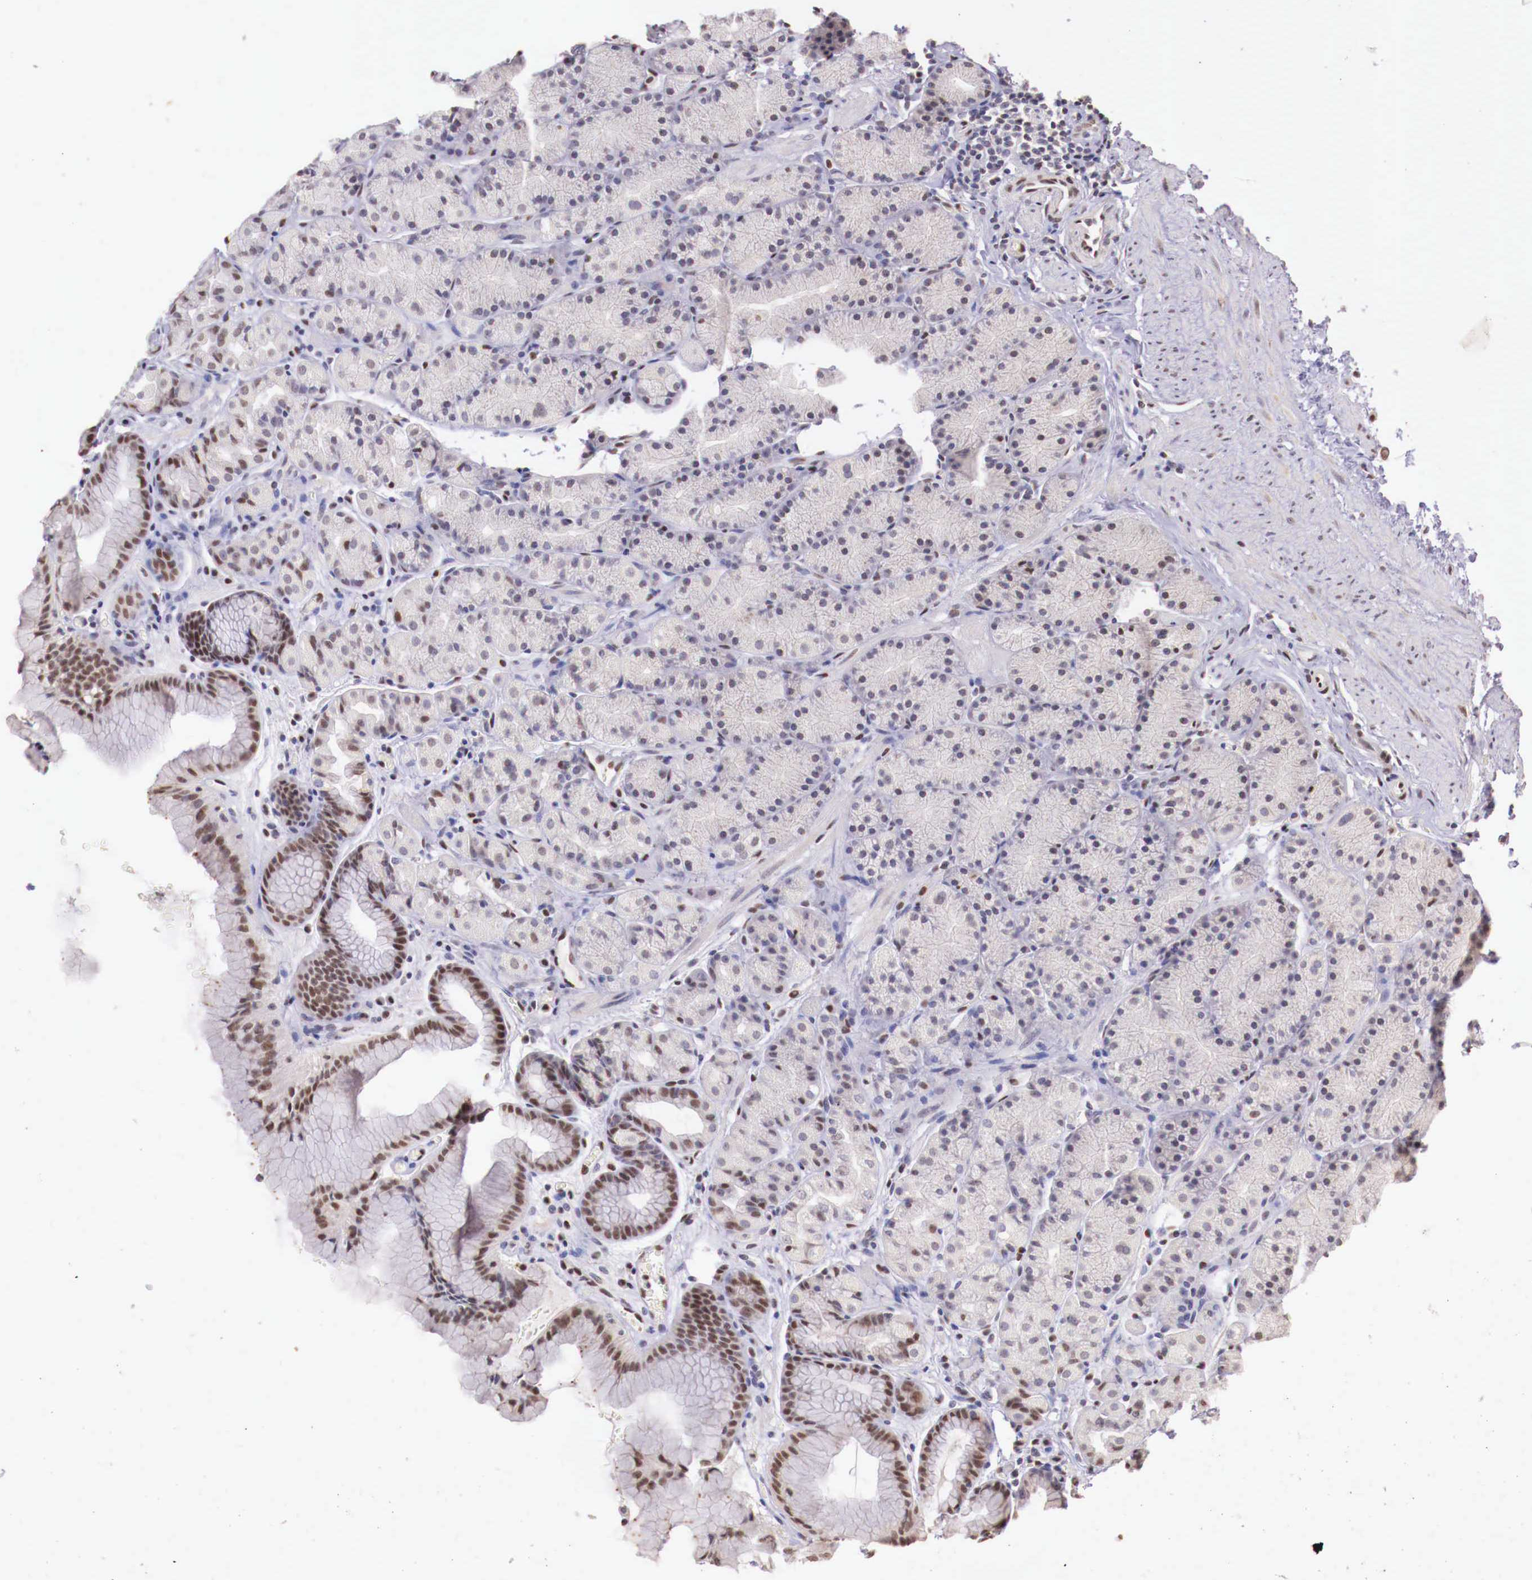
{"staining": {"intensity": "moderate", "quantity": "<25%", "location": "nuclear"}, "tissue": "stomach", "cell_type": "Glandular cells", "image_type": "normal", "snomed": [{"axis": "morphology", "description": "Normal tissue, NOS"}, {"axis": "topography", "description": "Stomach, upper"}], "caption": "This photomicrograph displays IHC staining of benign stomach, with low moderate nuclear staining in about <25% of glandular cells.", "gene": "SP1", "patient": {"sex": "male", "age": 72}}